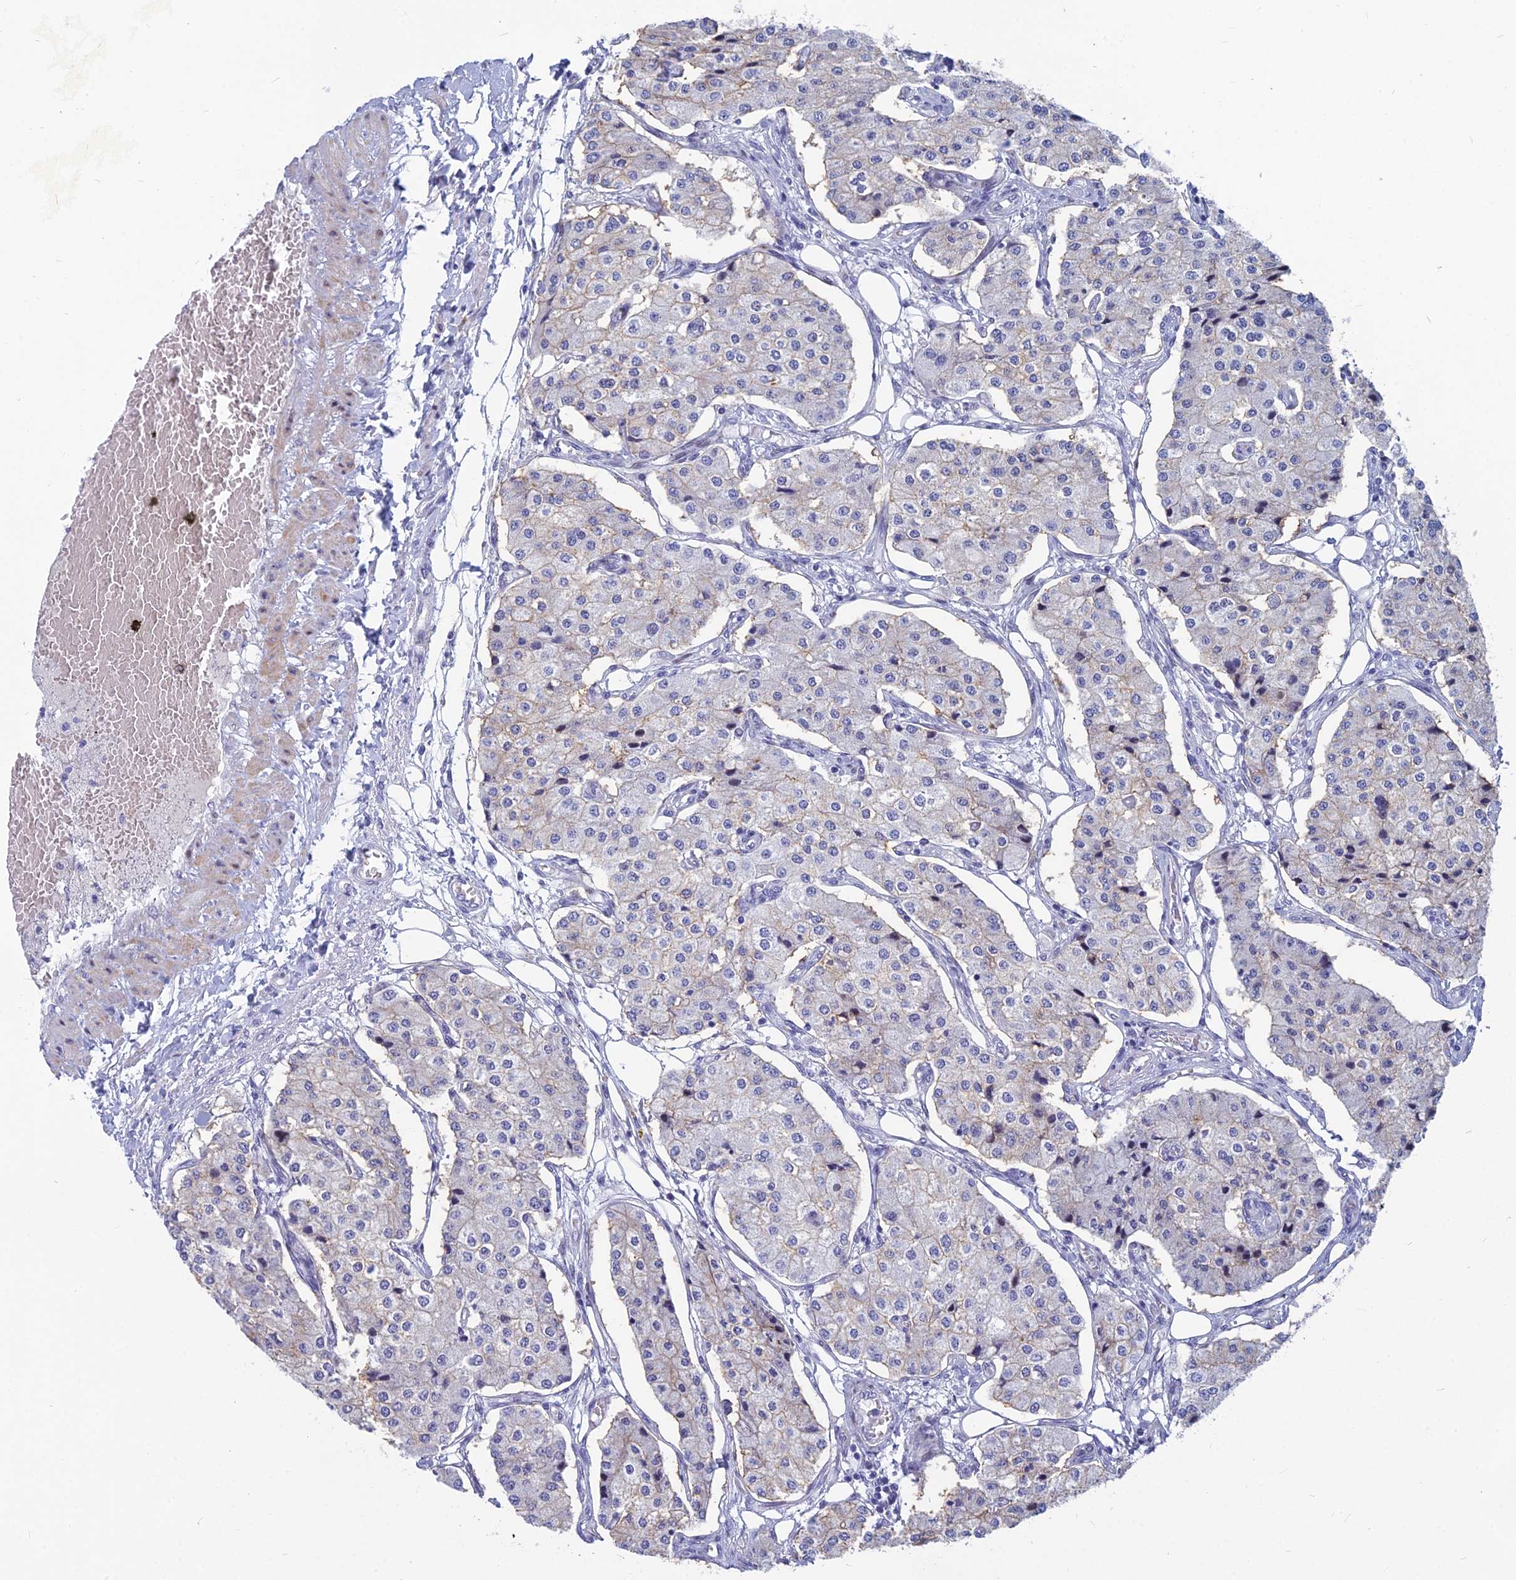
{"staining": {"intensity": "weak", "quantity": "<25%", "location": "cytoplasmic/membranous"}, "tissue": "carcinoid", "cell_type": "Tumor cells", "image_type": "cancer", "snomed": [{"axis": "morphology", "description": "Carcinoid, malignant, NOS"}, {"axis": "topography", "description": "Colon"}], "caption": "Immunohistochemistry (IHC) histopathology image of human malignant carcinoid stained for a protein (brown), which exhibits no staining in tumor cells.", "gene": "MYBPC2", "patient": {"sex": "female", "age": 52}}